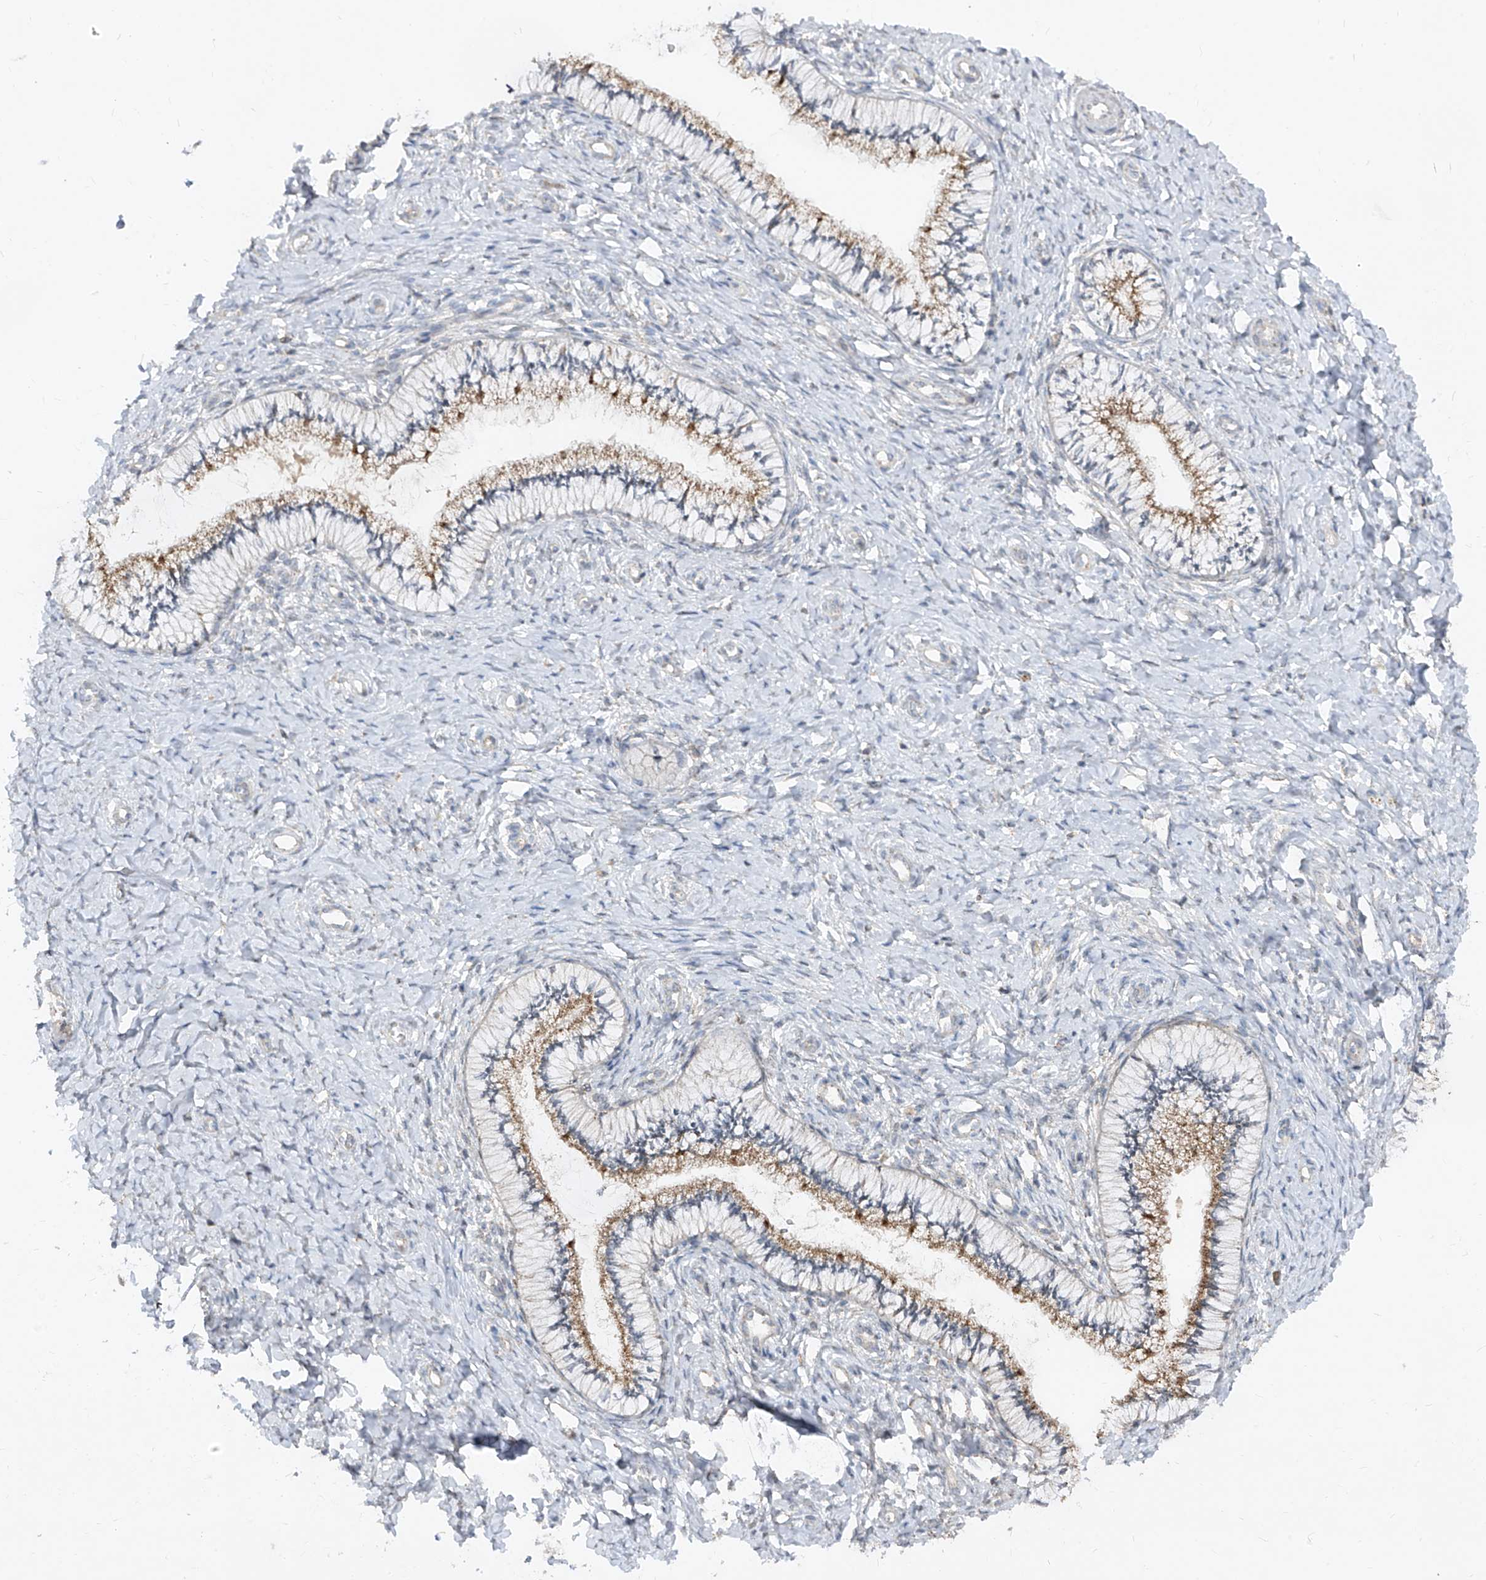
{"staining": {"intensity": "moderate", "quantity": "25%-75%", "location": "cytoplasmic/membranous"}, "tissue": "cervix", "cell_type": "Glandular cells", "image_type": "normal", "snomed": [{"axis": "morphology", "description": "Normal tissue, NOS"}, {"axis": "topography", "description": "Cervix"}], "caption": "Immunohistochemical staining of benign cervix demonstrates 25%-75% levels of moderate cytoplasmic/membranous protein expression in about 25%-75% of glandular cells.", "gene": "ABCD3", "patient": {"sex": "female", "age": 36}}